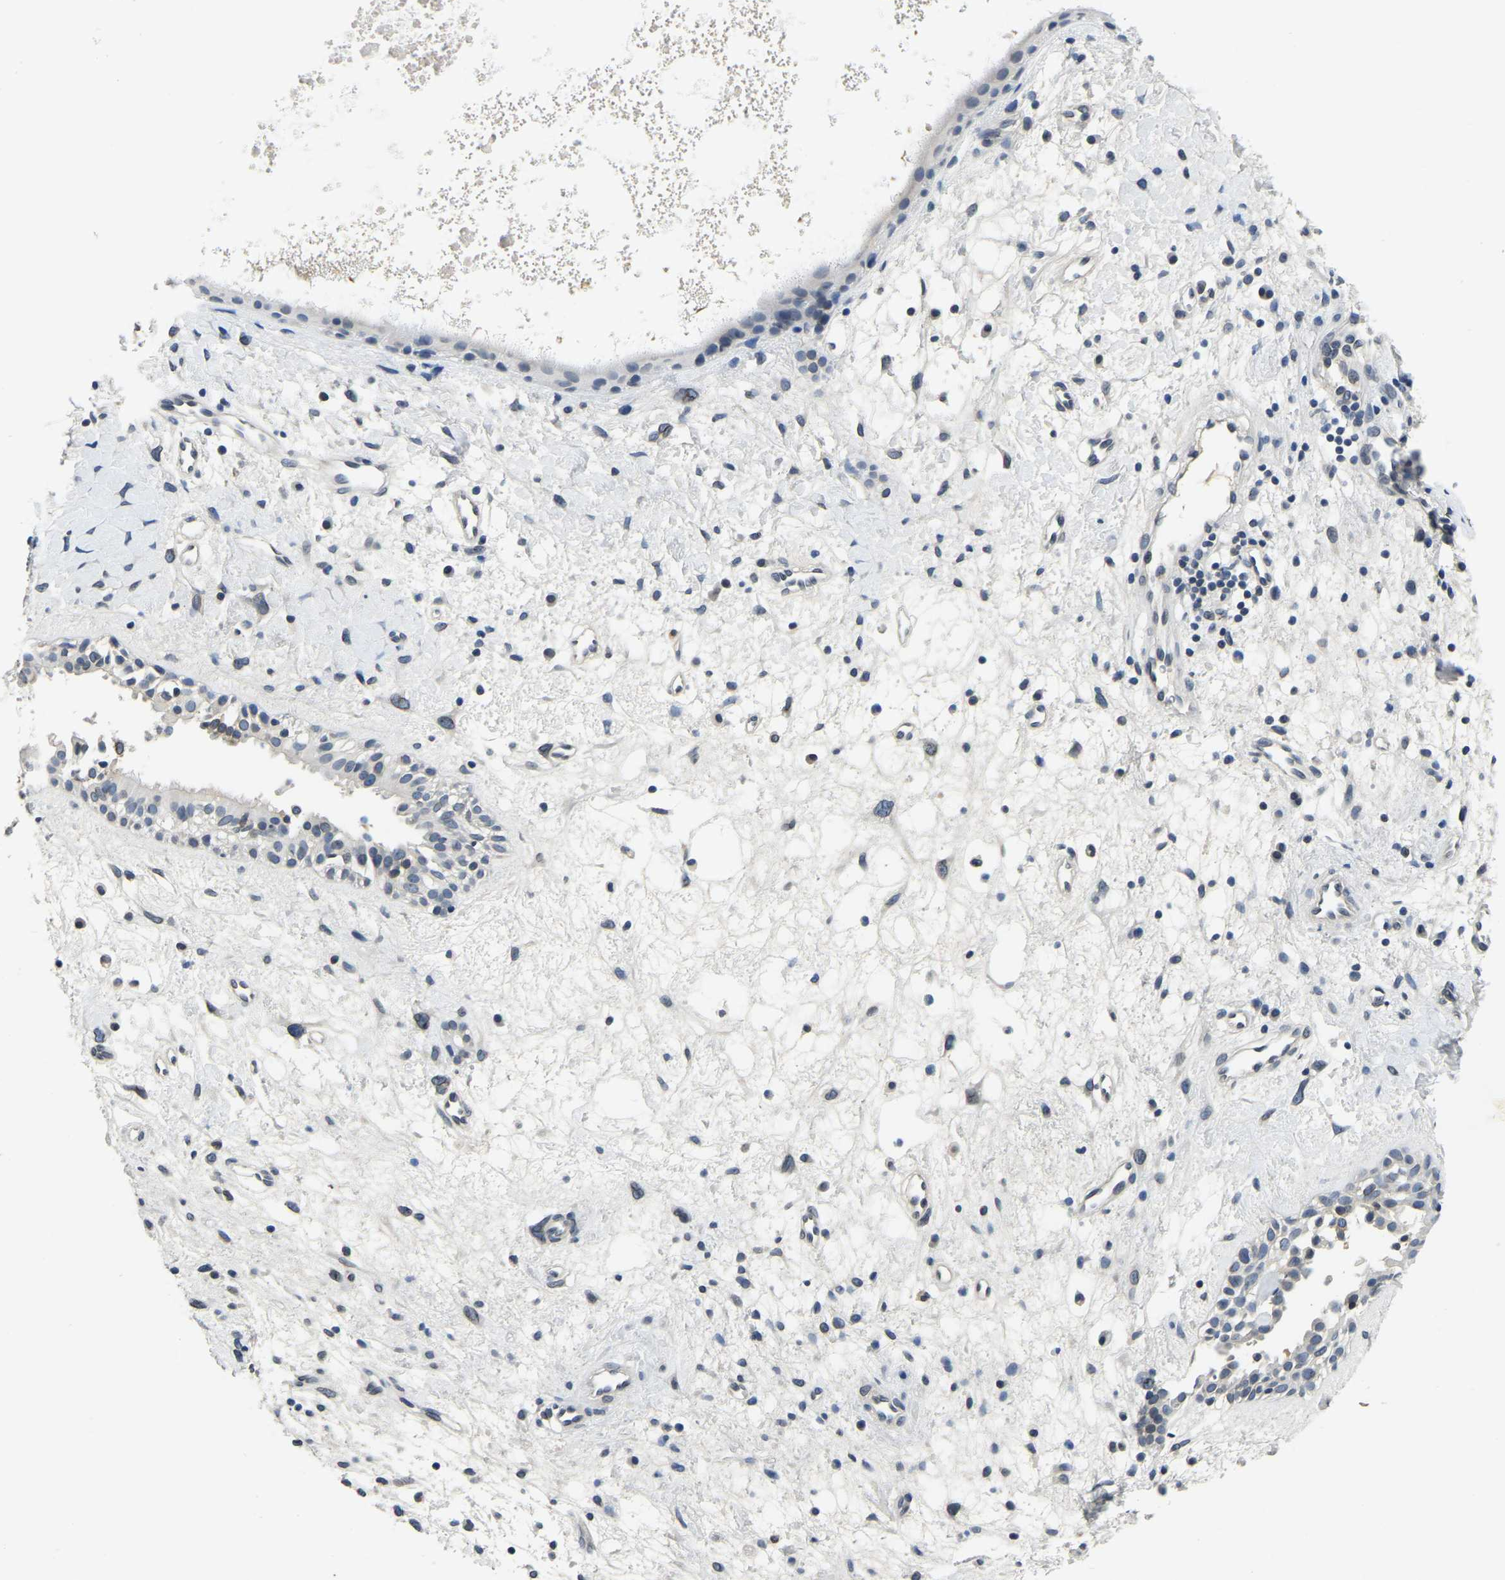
{"staining": {"intensity": "weak", "quantity": "25%-75%", "location": "cytoplasmic/membranous,nuclear"}, "tissue": "nasopharynx", "cell_type": "Respiratory epithelial cells", "image_type": "normal", "snomed": [{"axis": "morphology", "description": "Normal tissue, NOS"}, {"axis": "topography", "description": "Nasopharynx"}], "caption": "Benign nasopharynx demonstrates weak cytoplasmic/membranous,nuclear staining in approximately 25%-75% of respiratory epithelial cells.", "gene": "RANBP2", "patient": {"sex": "male", "age": 22}}